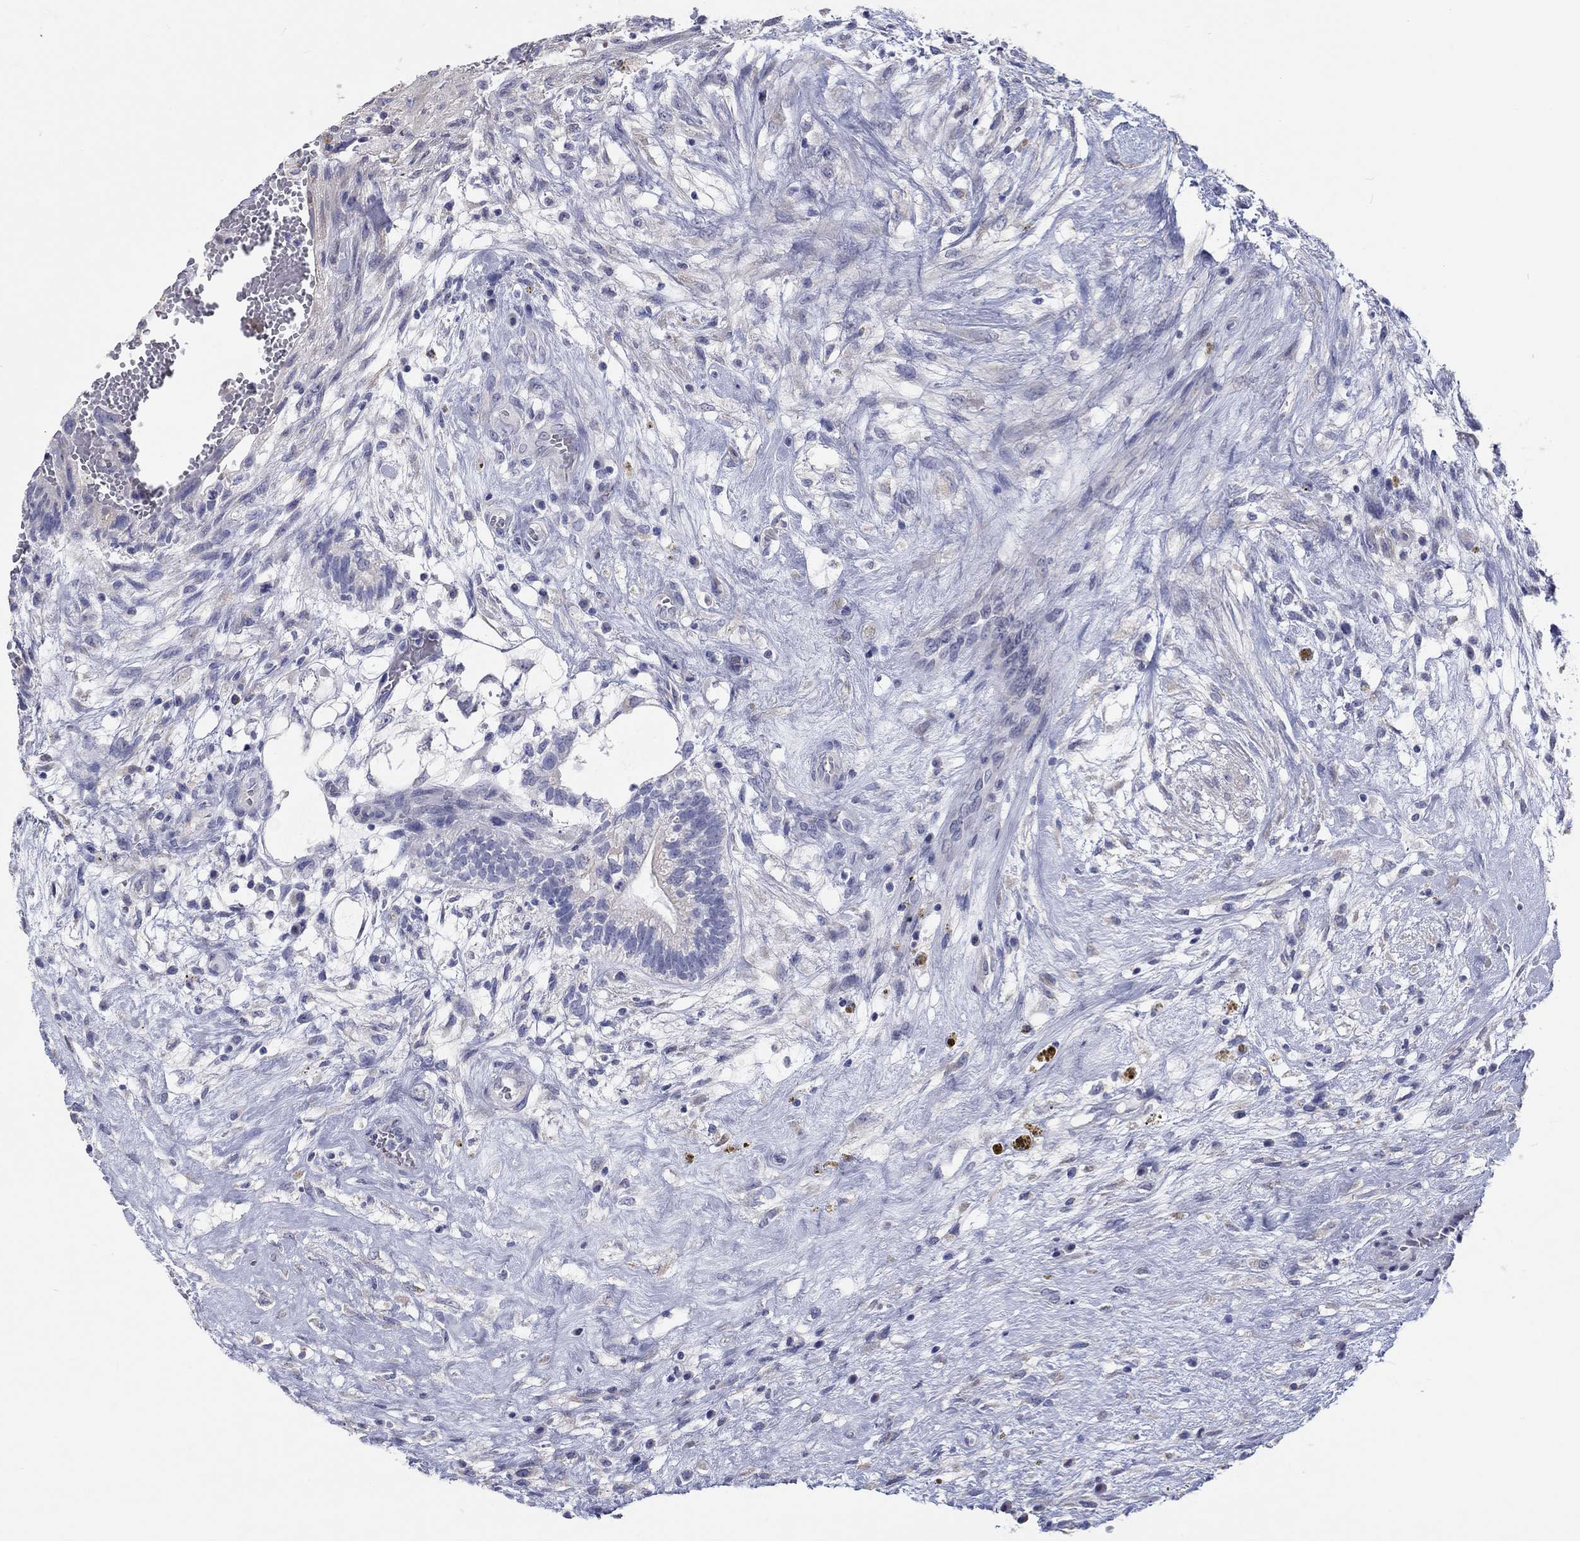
{"staining": {"intensity": "negative", "quantity": "none", "location": "none"}, "tissue": "testis cancer", "cell_type": "Tumor cells", "image_type": "cancer", "snomed": [{"axis": "morphology", "description": "Normal tissue, NOS"}, {"axis": "morphology", "description": "Carcinoma, Embryonal, NOS"}, {"axis": "topography", "description": "Testis"}, {"axis": "topography", "description": "Epididymis"}], "caption": "This is an immunohistochemistry histopathology image of human testis cancer (embryonal carcinoma). There is no positivity in tumor cells.", "gene": "LRRC4C", "patient": {"sex": "male", "age": 32}}